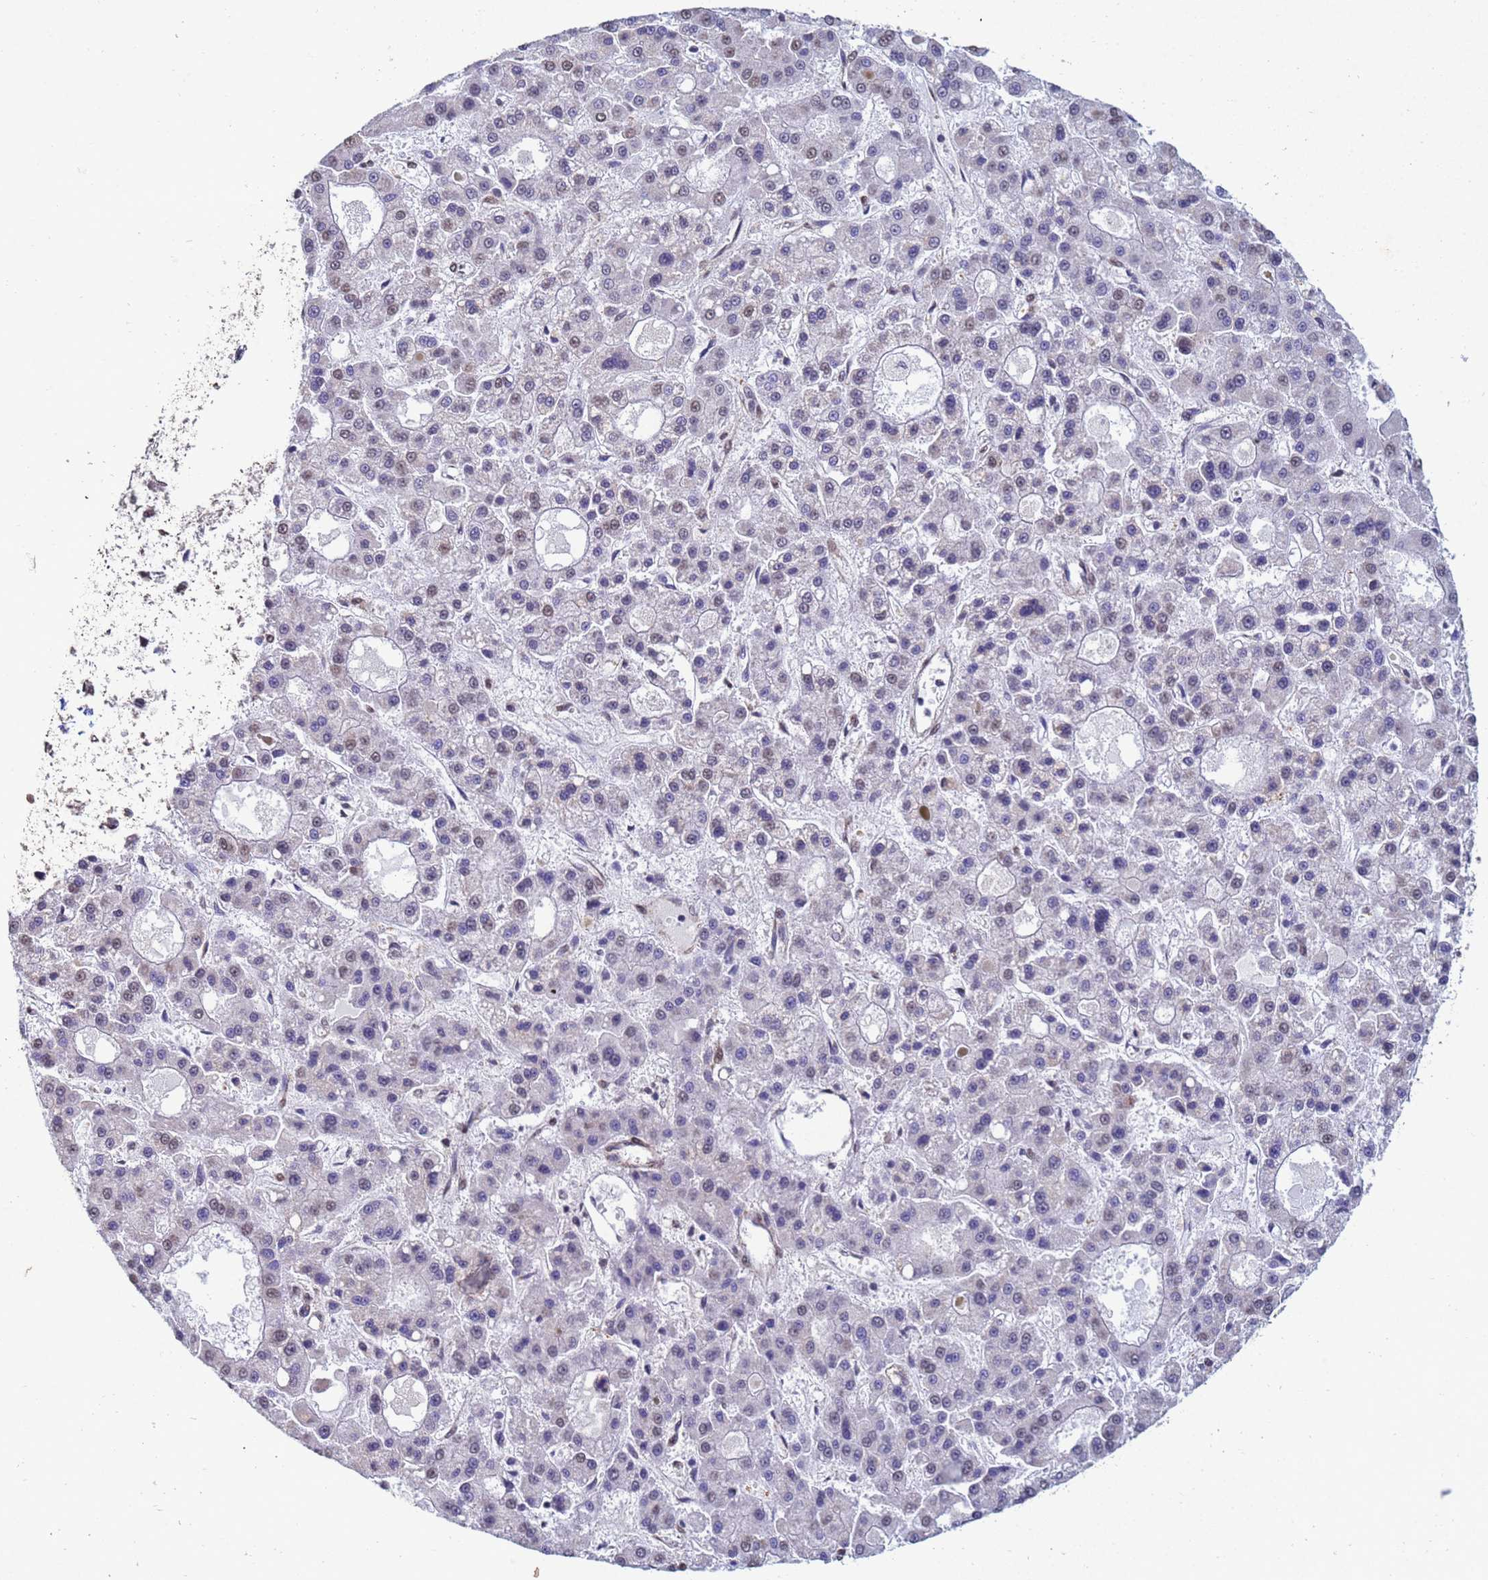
{"staining": {"intensity": "weak", "quantity": "<25%", "location": "nuclear"}, "tissue": "liver cancer", "cell_type": "Tumor cells", "image_type": "cancer", "snomed": [{"axis": "morphology", "description": "Carcinoma, Hepatocellular, NOS"}, {"axis": "topography", "description": "Liver"}], "caption": "Protein analysis of liver hepatocellular carcinoma demonstrates no significant expression in tumor cells. (DAB (3,3'-diaminobenzidine) immunohistochemistry with hematoxylin counter stain).", "gene": "TRIP6", "patient": {"sex": "male", "age": 70}}